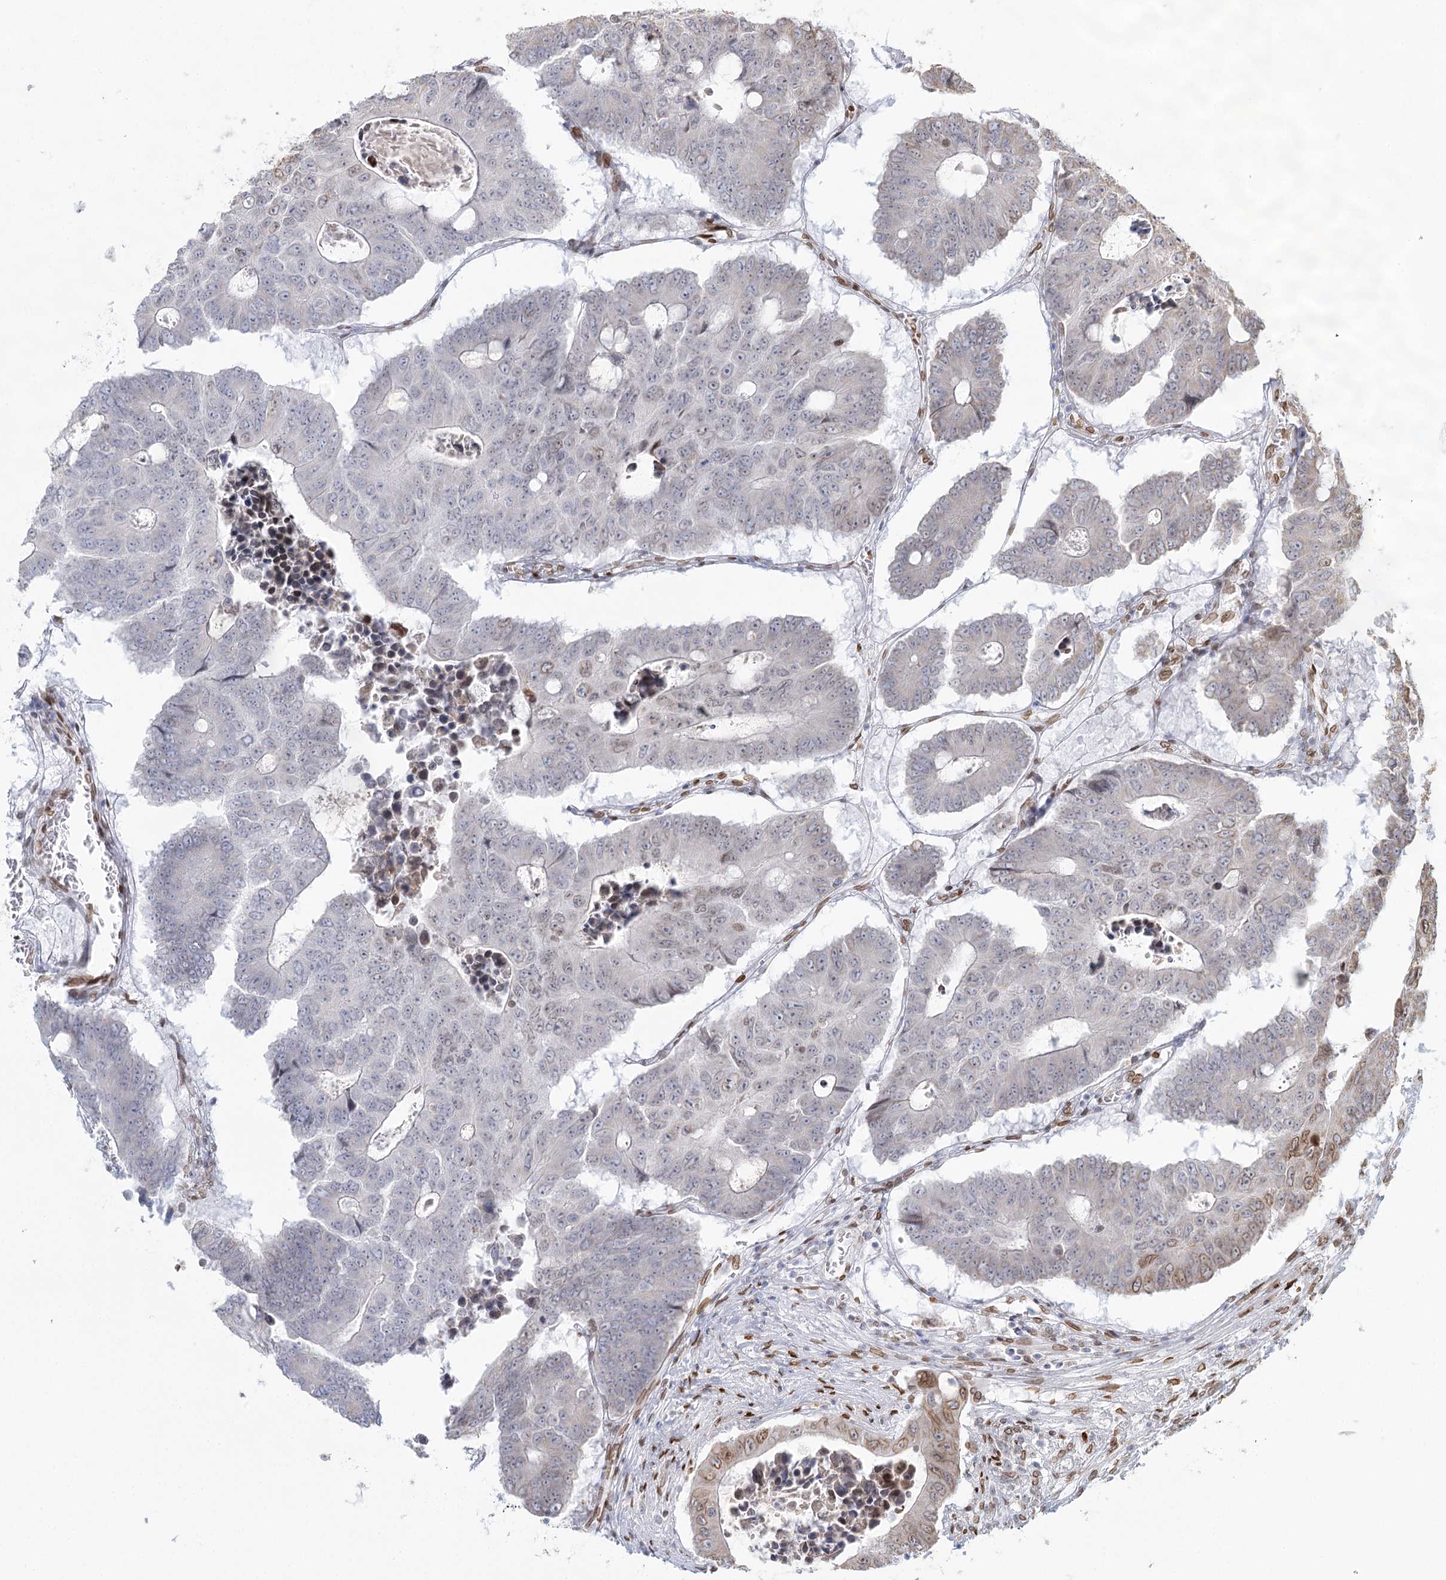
{"staining": {"intensity": "weak", "quantity": "<25%", "location": "cytoplasmic/membranous,nuclear"}, "tissue": "colorectal cancer", "cell_type": "Tumor cells", "image_type": "cancer", "snomed": [{"axis": "morphology", "description": "Adenocarcinoma, NOS"}, {"axis": "topography", "description": "Colon"}], "caption": "This is an immunohistochemistry (IHC) micrograph of human adenocarcinoma (colorectal). There is no expression in tumor cells.", "gene": "VWA5A", "patient": {"sex": "male", "age": 87}}